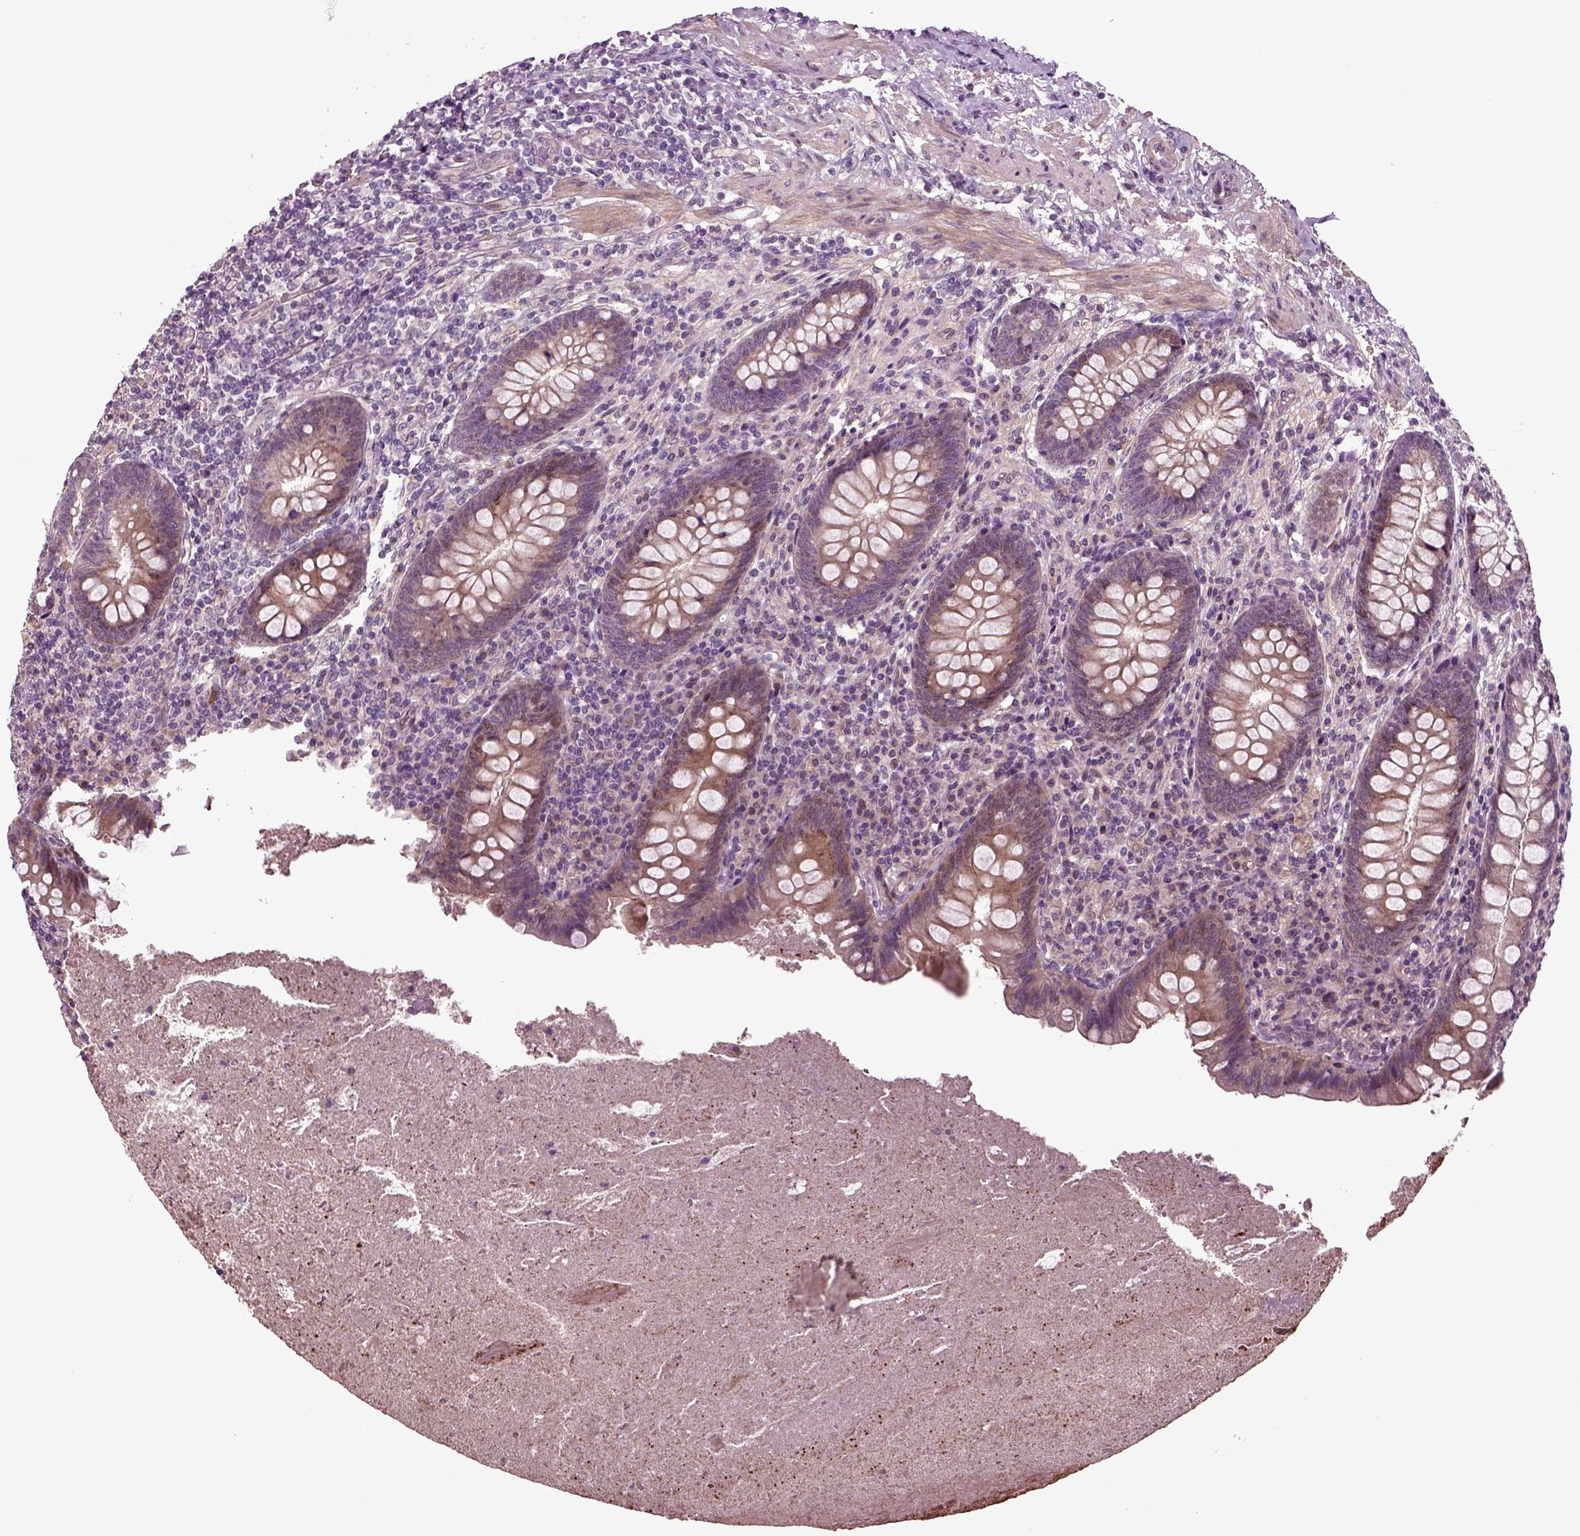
{"staining": {"intensity": "moderate", "quantity": ">75%", "location": "cytoplasmic/membranous"}, "tissue": "appendix", "cell_type": "Glandular cells", "image_type": "normal", "snomed": [{"axis": "morphology", "description": "Normal tissue, NOS"}, {"axis": "topography", "description": "Appendix"}], "caption": "Appendix stained with immunohistochemistry reveals moderate cytoplasmic/membranous expression in approximately >75% of glandular cells.", "gene": "HAGHL", "patient": {"sex": "male", "age": 47}}